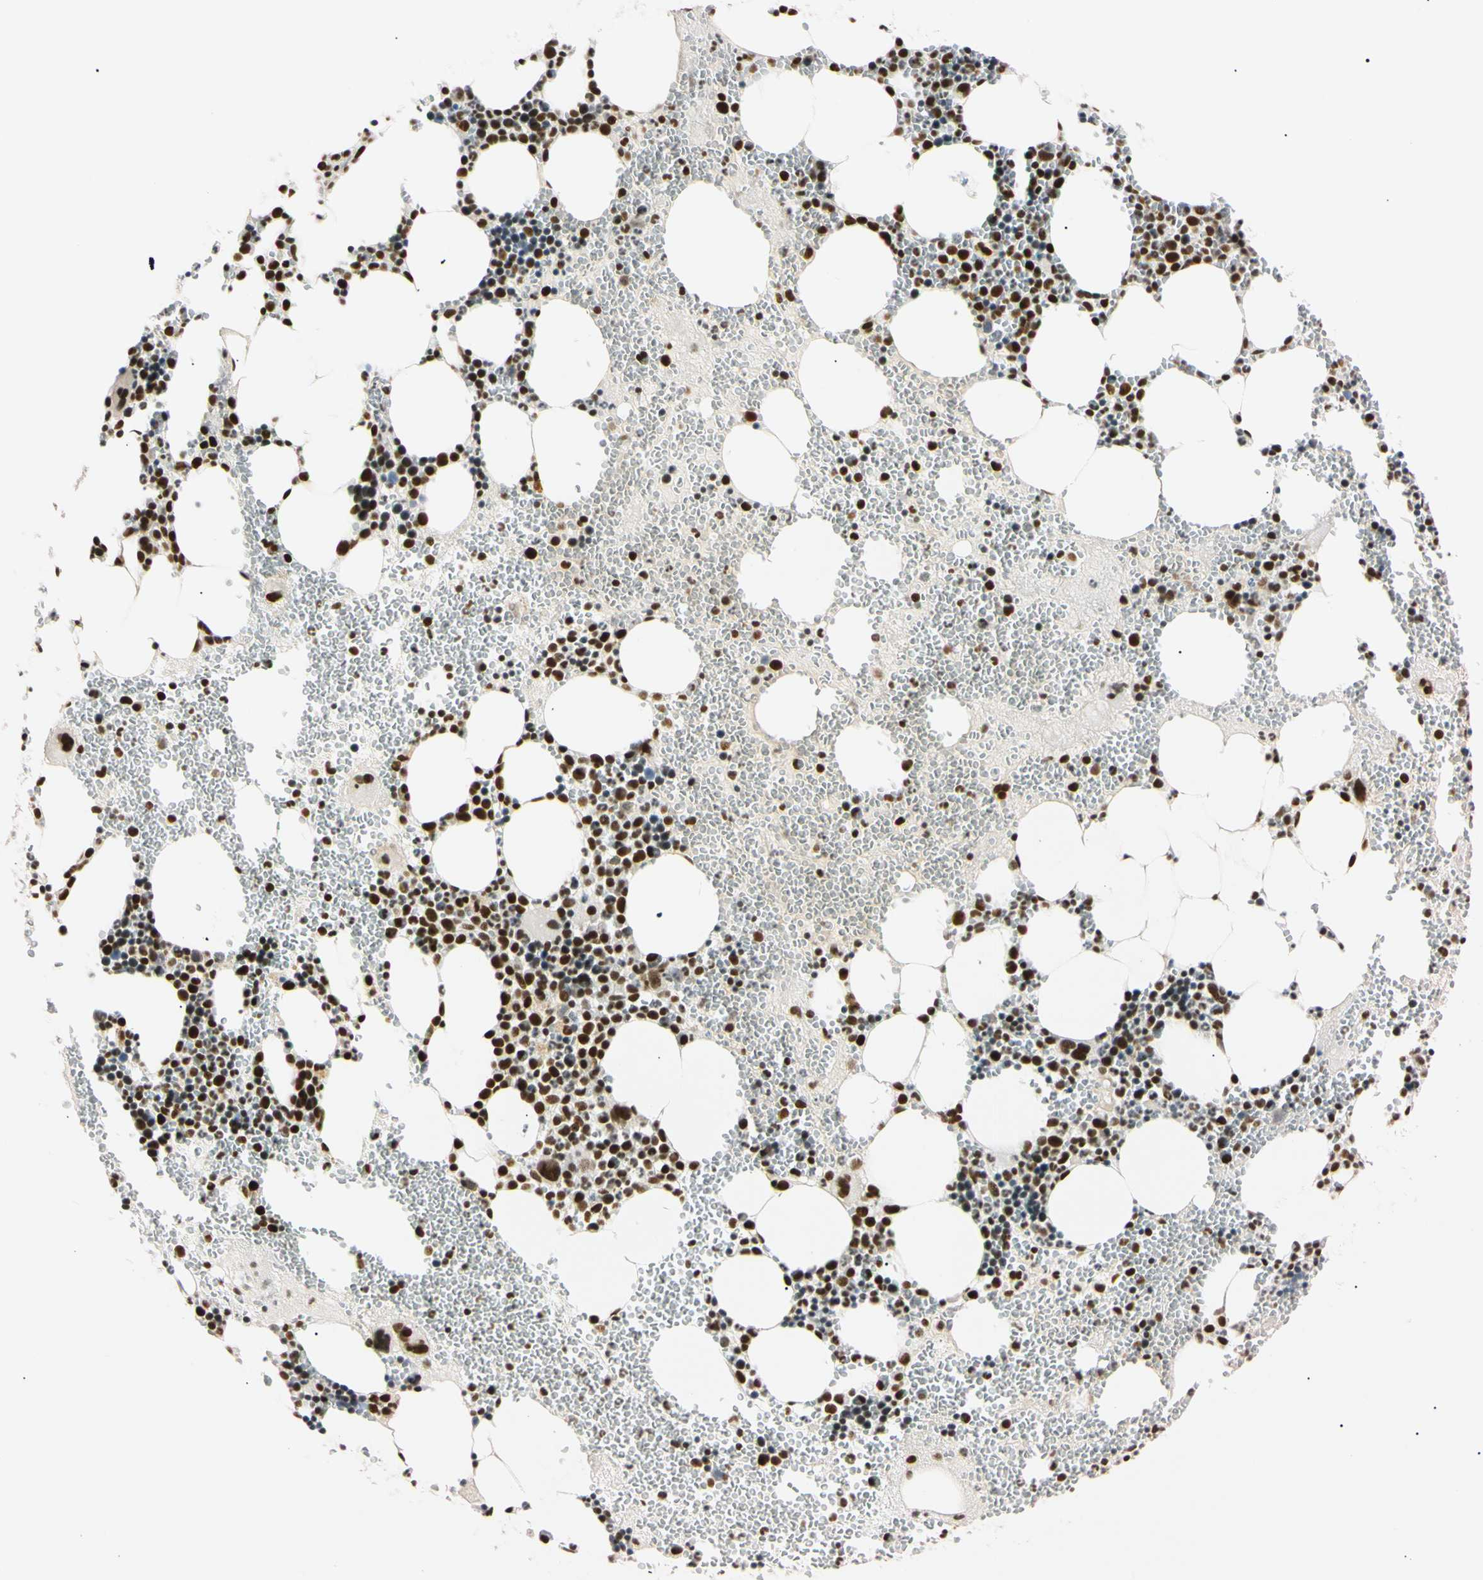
{"staining": {"intensity": "strong", "quantity": ">75%", "location": "nuclear"}, "tissue": "bone marrow", "cell_type": "Hematopoietic cells", "image_type": "normal", "snomed": [{"axis": "morphology", "description": "Normal tissue, NOS"}, {"axis": "morphology", "description": "Inflammation, NOS"}, {"axis": "topography", "description": "Bone marrow"}], "caption": "Protein positivity by IHC demonstrates strong nuclear positivity in about >75% of hematopoietic cells in benign bone marrow. (brown staining indicates protein expression, while blue staining denotes nuclei).", "gene": "ZNF134", "patient": {"sex": "female", "age": 76}}